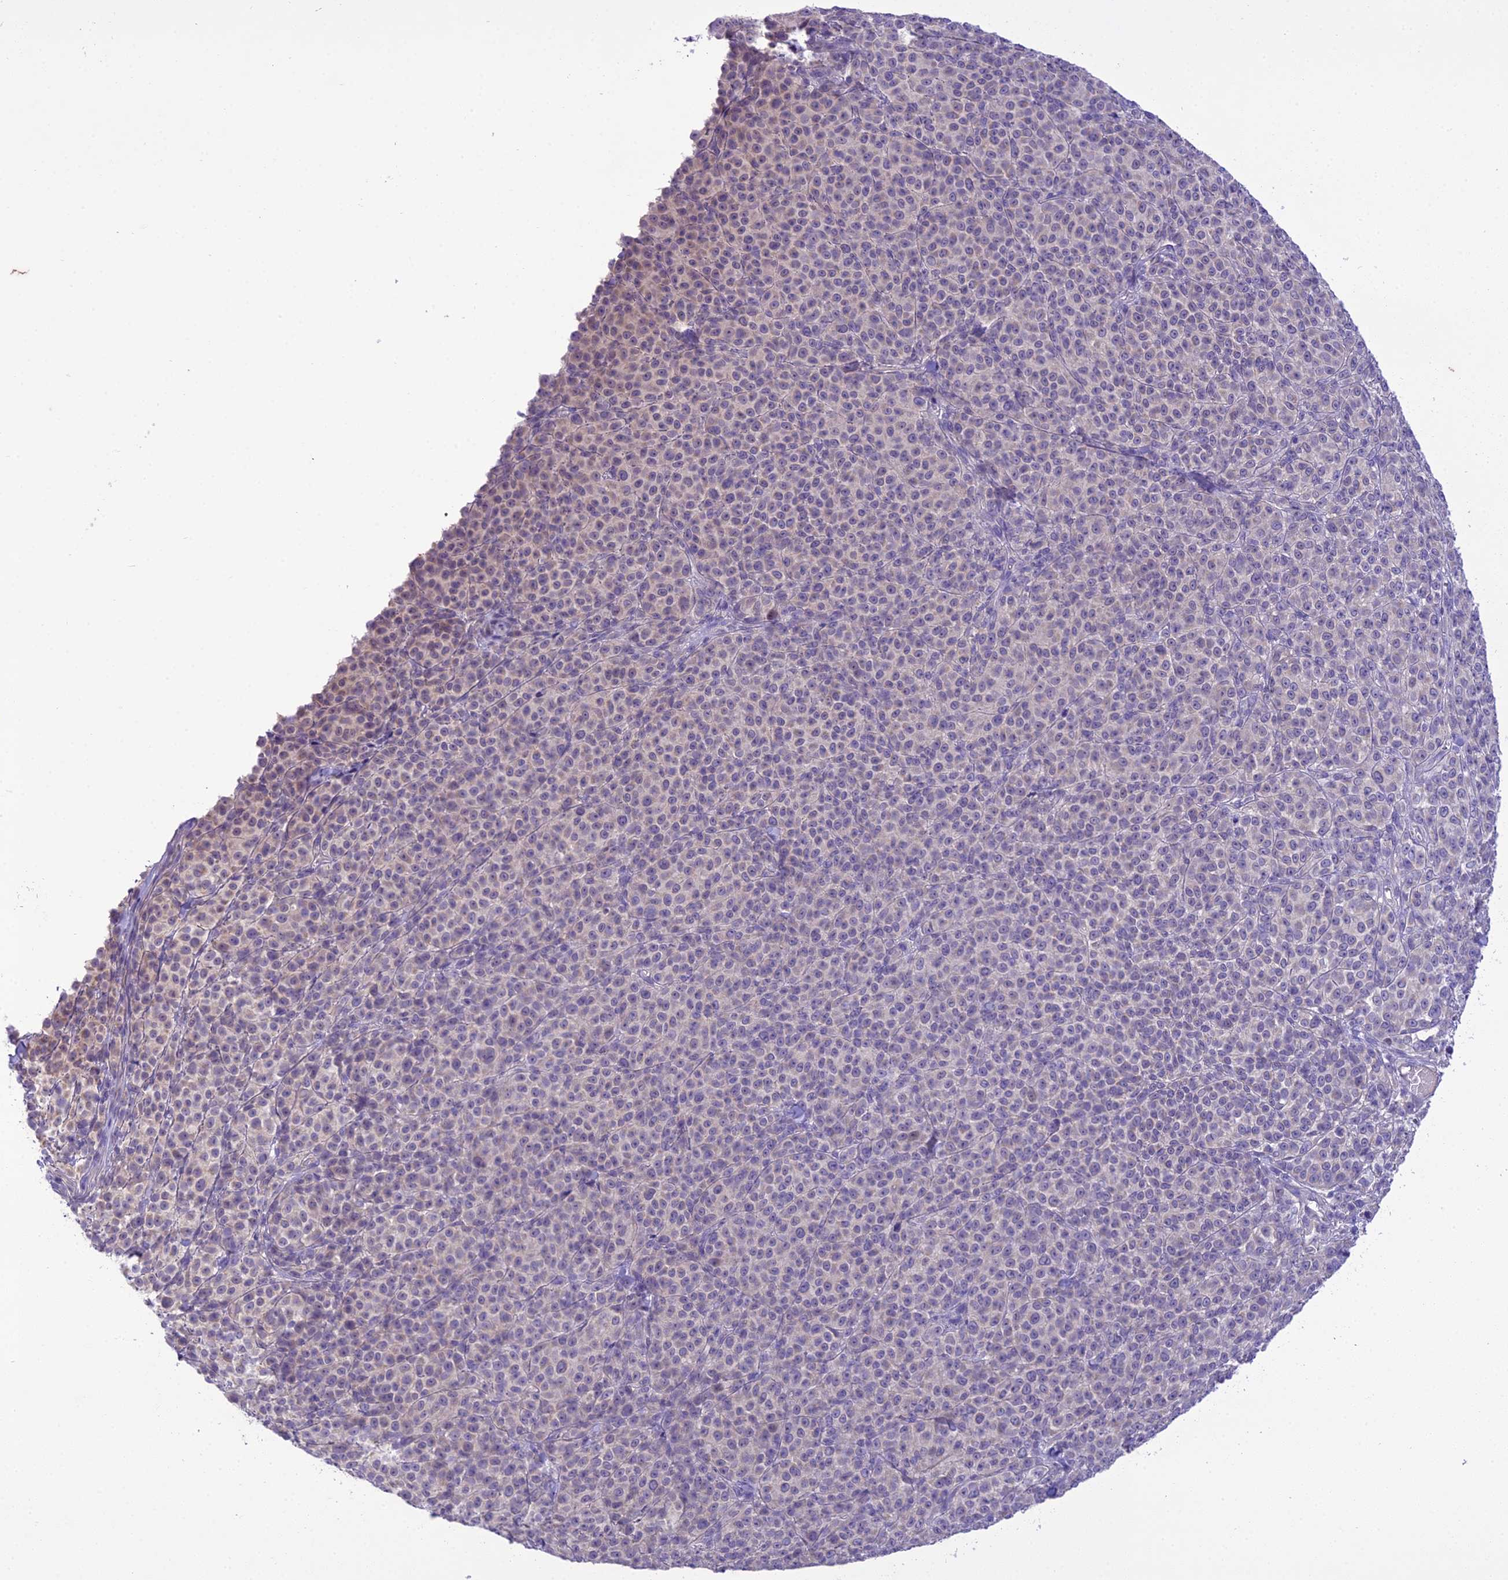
{"staining": {"intensity": "negative", "quantity": "none", "location": "none"}, "tissue": "melanoma", "cell_type": "Tumor cells", "image_type": "cancer", "snomed": [{"axis": "morphology", "description": "Normal tissue, NOS"}, {"axis": "morphology", "description": "Malignant melanoma, NOS"}, {"axis": "topography", "description": "Skin"}], "caption": "Malignant melanoma was stained to show a protein in brown. There is no significant expression in tumor cells. Nuclei are stained in blue.", "gene": "SCRT1", "patient": {"sex": "female", "age": 34}}